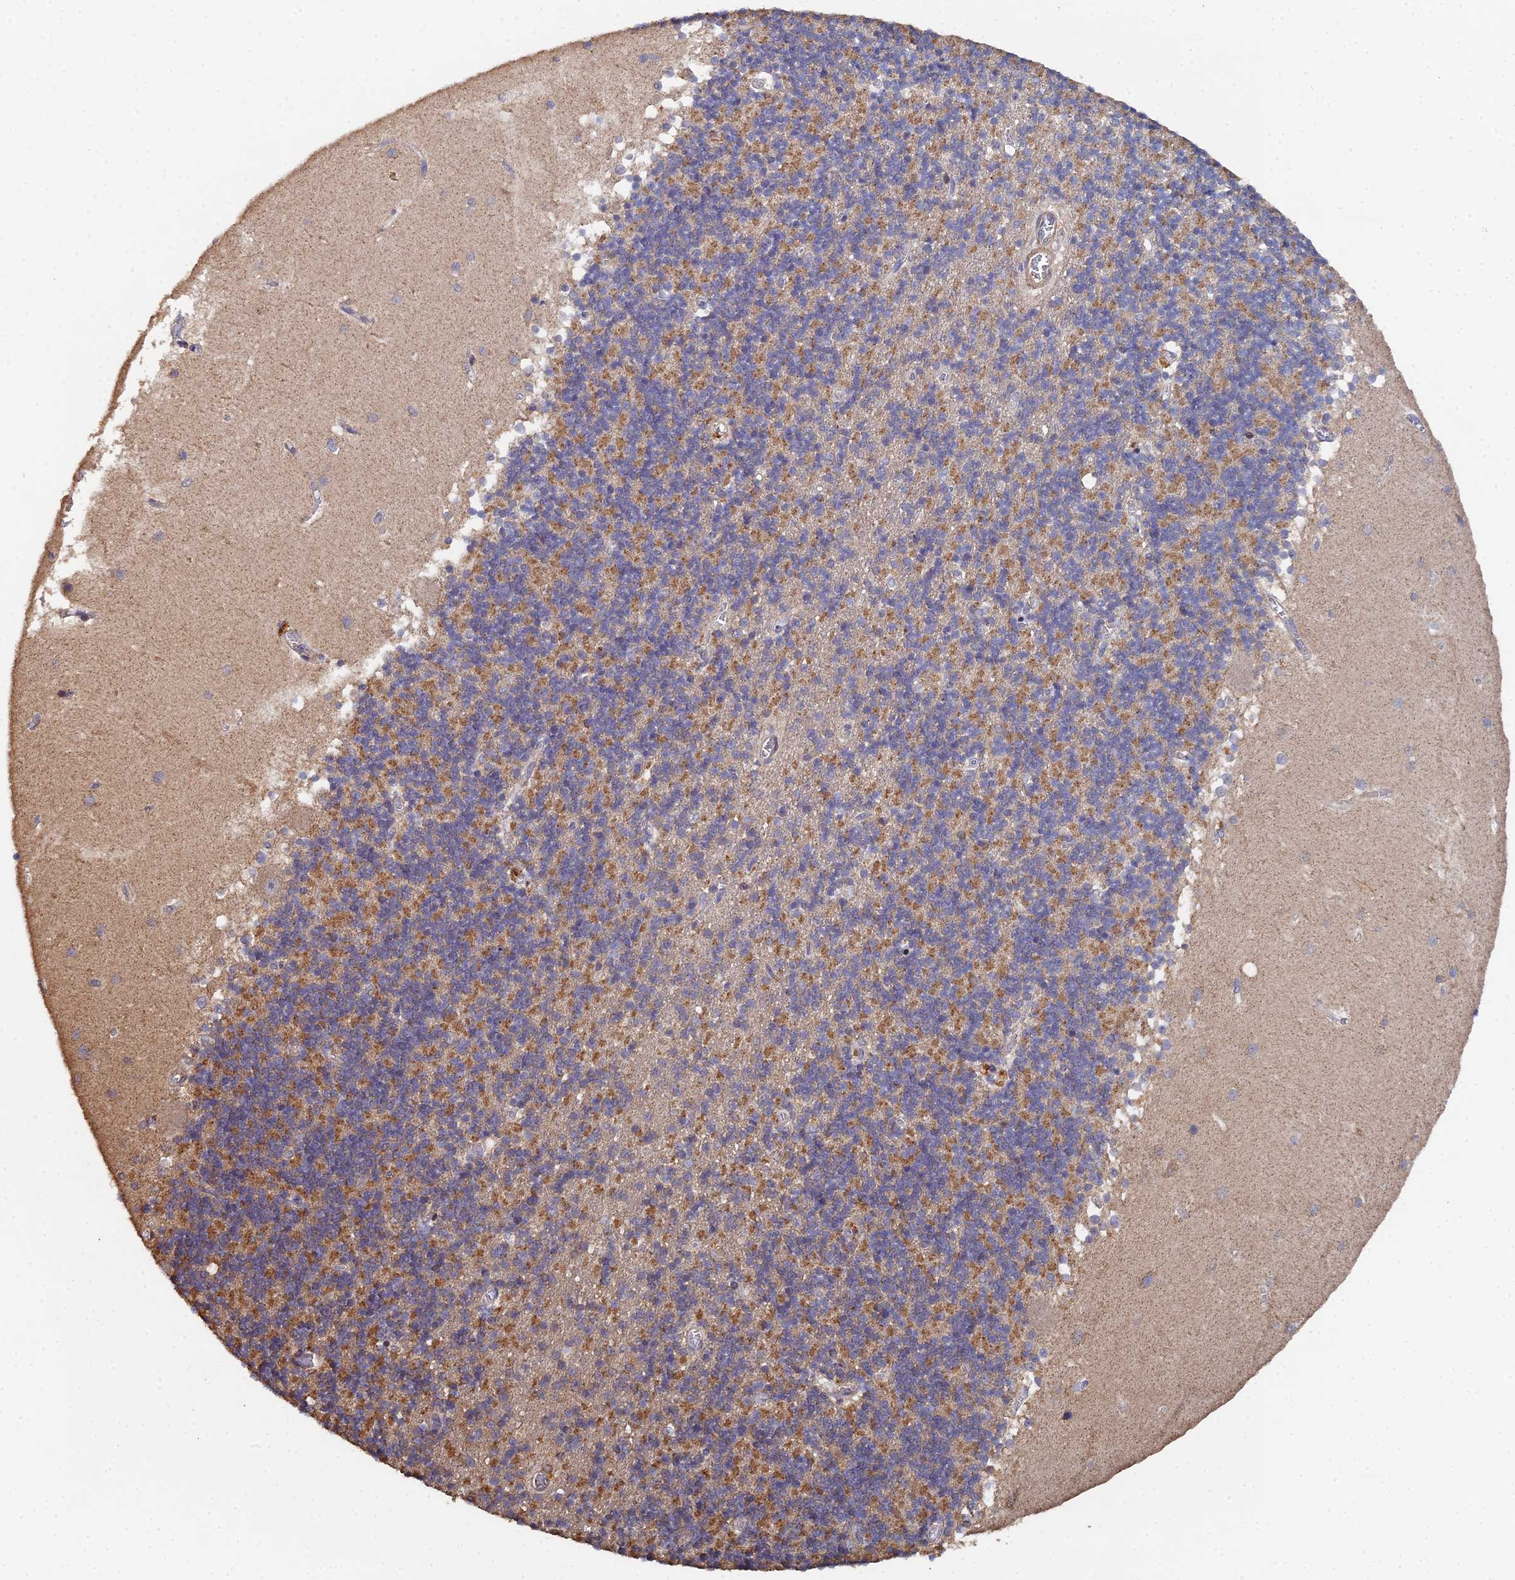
{"staining": {"intensity": "moderate", "quantity": ">75%", "location": "cytoplasmic/membranous"}, "tissue": "cerebellum", "cell_type": "Cells in granular layer", "image_type": "normal", "snomed": [{"axis": "morphology", "description": "Normal tissue, NOS"}, {"axis": "topography", "description": "Cerebellum"}], "caption": "Cells in granular layer demonstrate moderate cytoplasmic/membranous staining in approximately >75% of cells in normal cerebellum. Ihc stains the protein of interest in brown and the nuclei are stained blue.", "gene": "SPANXN4", "patient": {"sex": "male", "age": 54}}